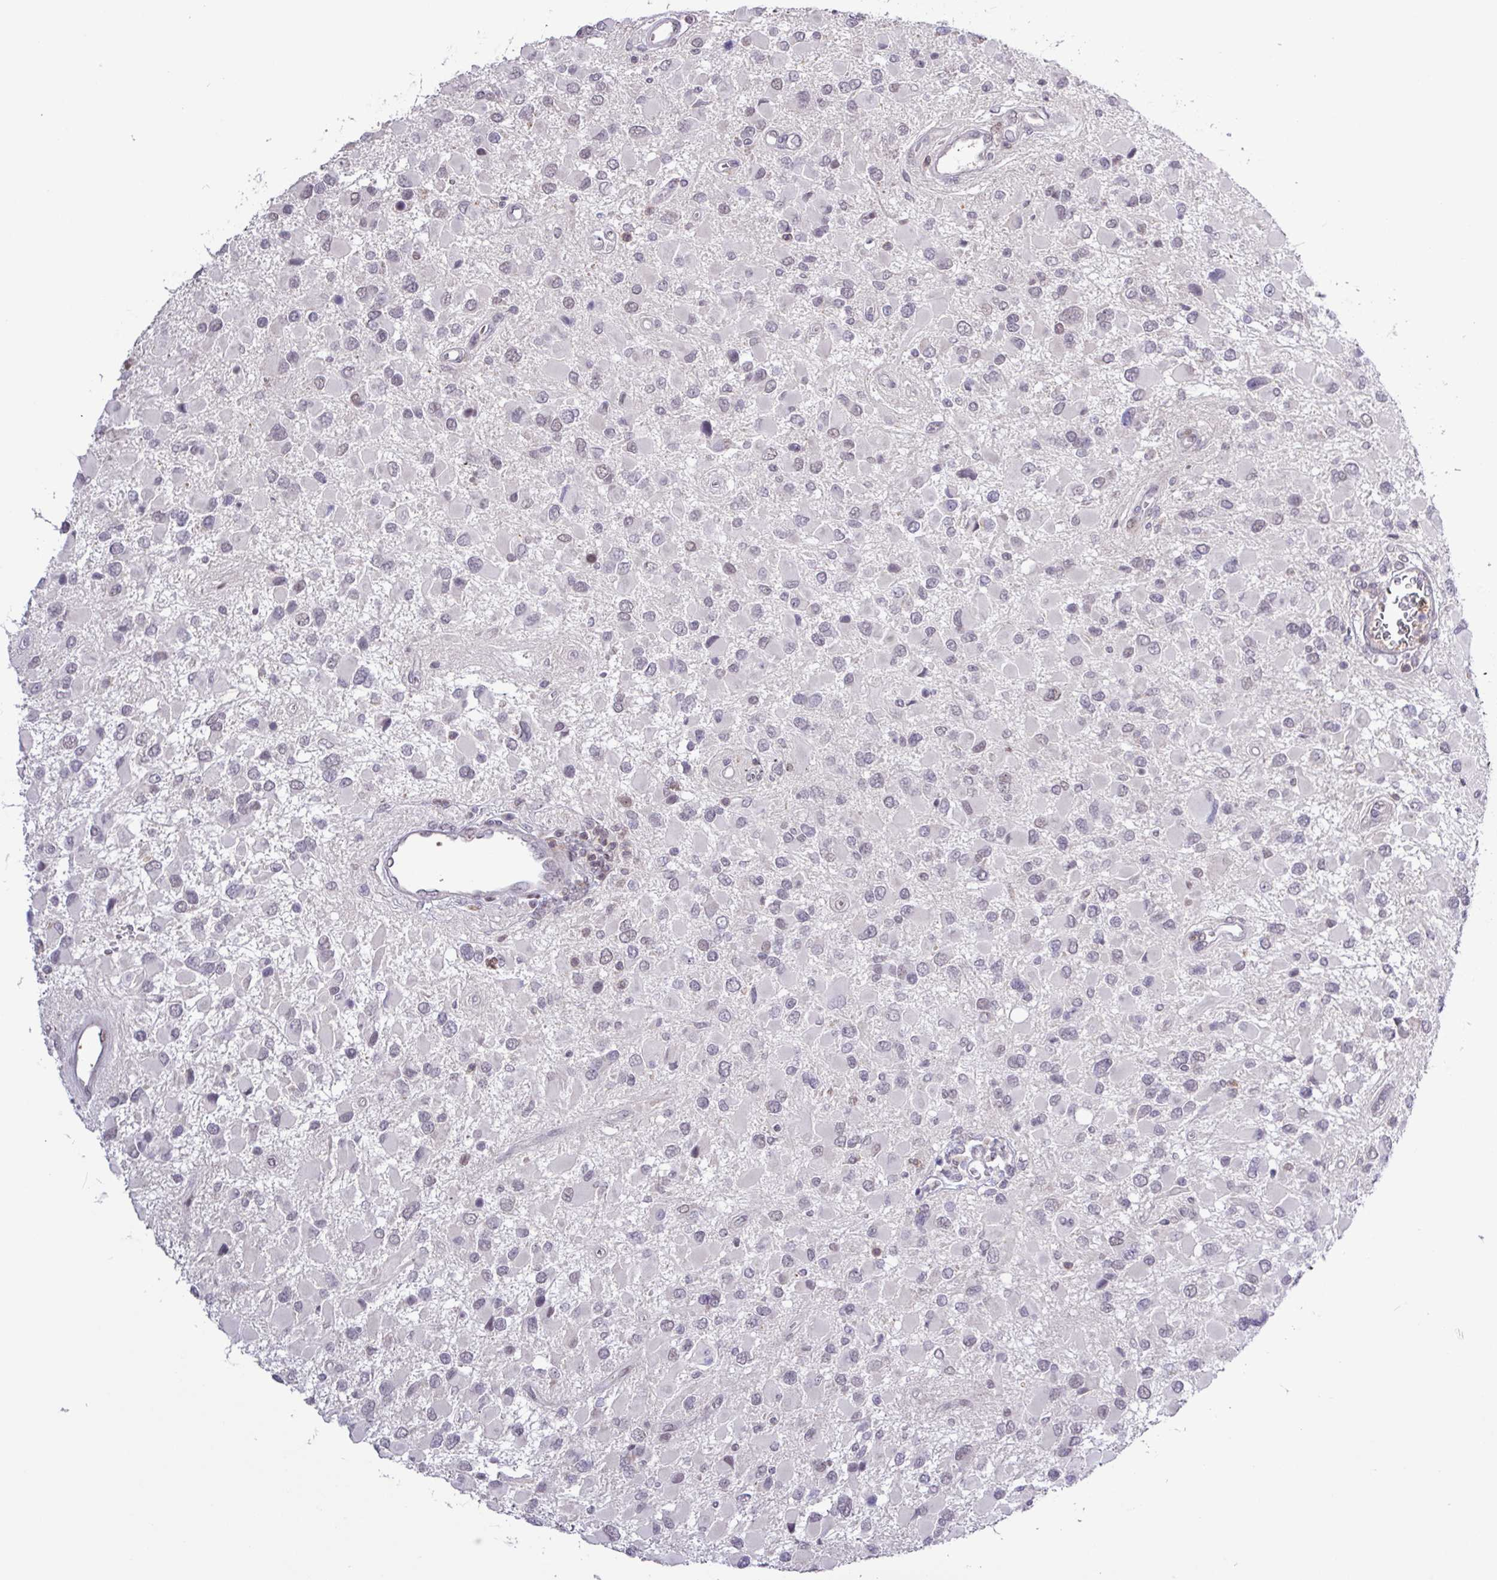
{"staining": {"intensity": "negative", "quantity": "none", "location": "none"}, "tissue": "glioma", "cell_type": "Tumor cells", "image_type": "cancer", "snomed": [{"axis": "morphology", "description": "Glioma, malignant, High grade"}, {"axis": "topography", "description": "Brain"}], "caption": "Tumor cells are negative for protein expression in human glioma. (DAB immunohistochemistry (IHC), high magnification).", "gene": "RTL3", "patient": {"sex": "male", "age": 53}}